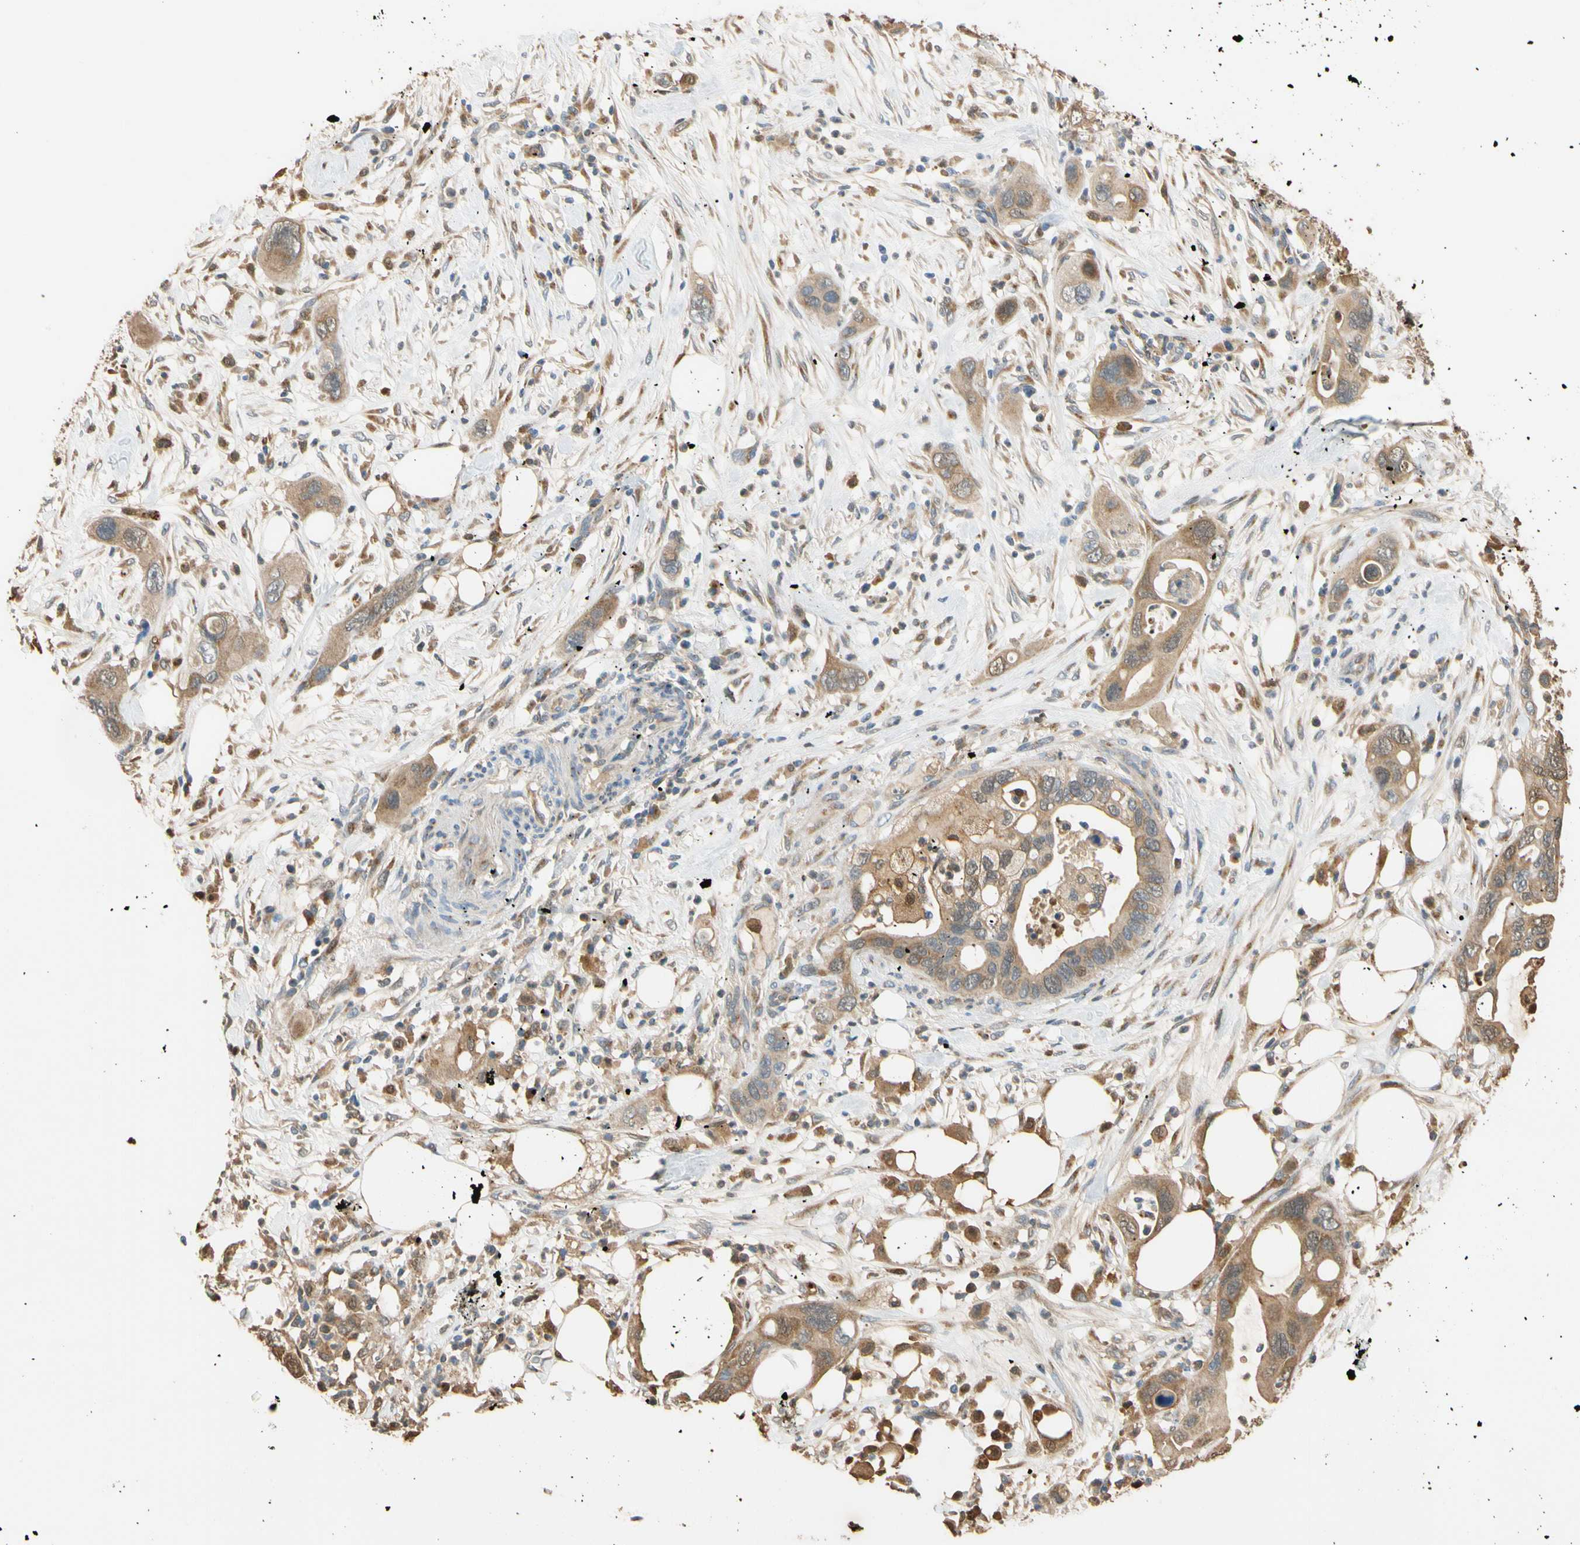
{"staining": {"intensity": "moderate", "quantity": ">75%", "location": "cytoplasmic/membranous"}, "tissue": "pancreatic cancer", "cell_type": "Tumor cells", "image_type": "cancer", "snomed": [{"axis": "morphology", "description": "Adenocarcinoma, NOS"}, {"axis": "topography", "description": "Pancreas"}], "caption": "Approximately >75% of tumor cells in adenocarcinoma (pancreatic) reveal moderate cytoplasmic/membranous protein expression as visualized by brown immunohistochemical staining.", "gene": "GPSM2", "patient": {"sex": "female", "age": 71}}